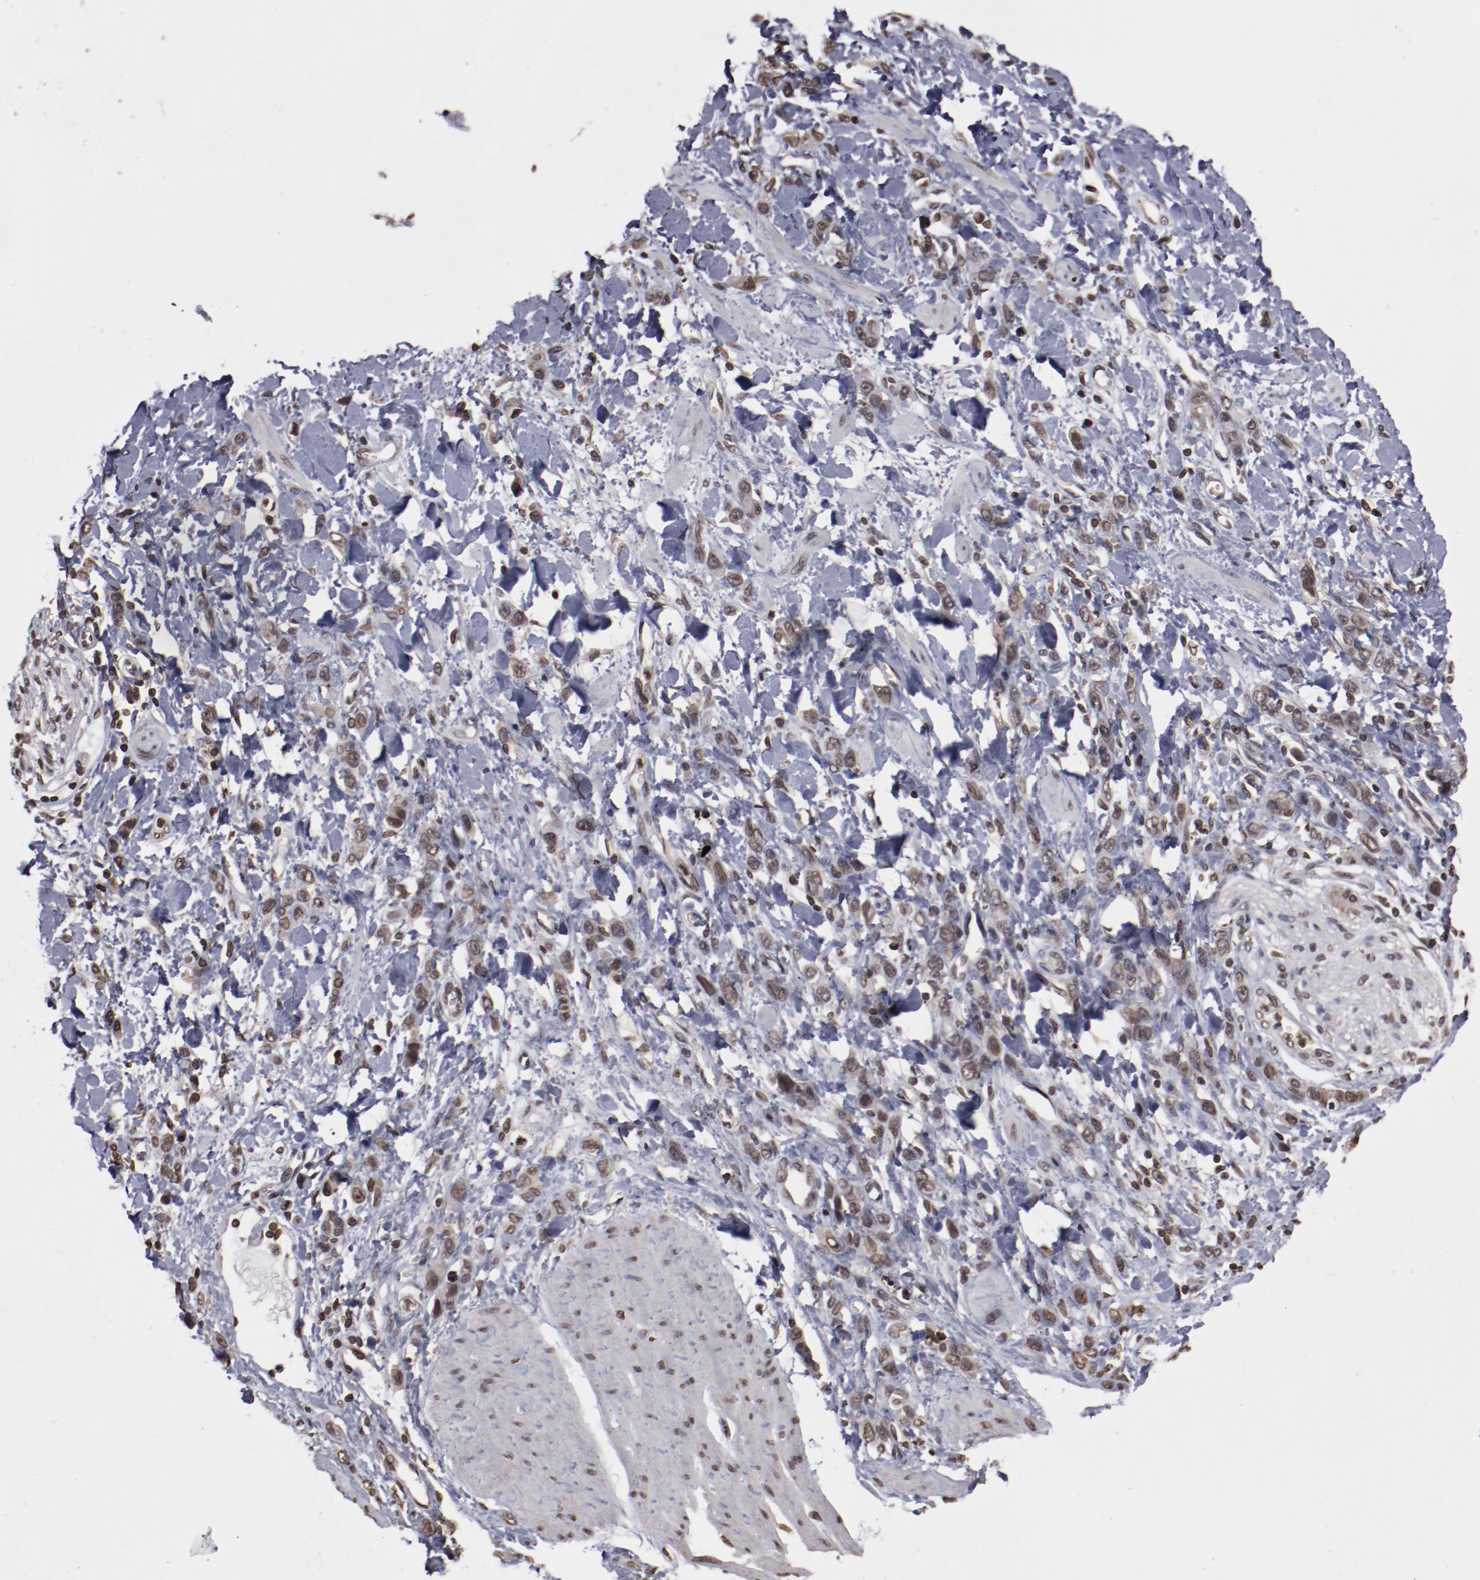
{"staining": {"intensity": "weak", "quantity": ">75%", "location": "nuclear"}, "tissue": "stomach cancer", "cell_type": "Tumor cells", "image_type": "cancer", "snomed": [{"axis": "morphology", "description": "Normal tissue, NOS"}, {"axis": "morphology", "description": "Adenocarcinoma, NOS"}, {"axis": "topography", "description": "Stomach"}], "caption": "An image showing weak nuclear staining in about >75% of tumor cells in stomach cancer (adenocarcinoma), as visualized by brown immunohistochemical staining.", "gene": "AKT1", "patient": {"sex": "male", "age": 82}}